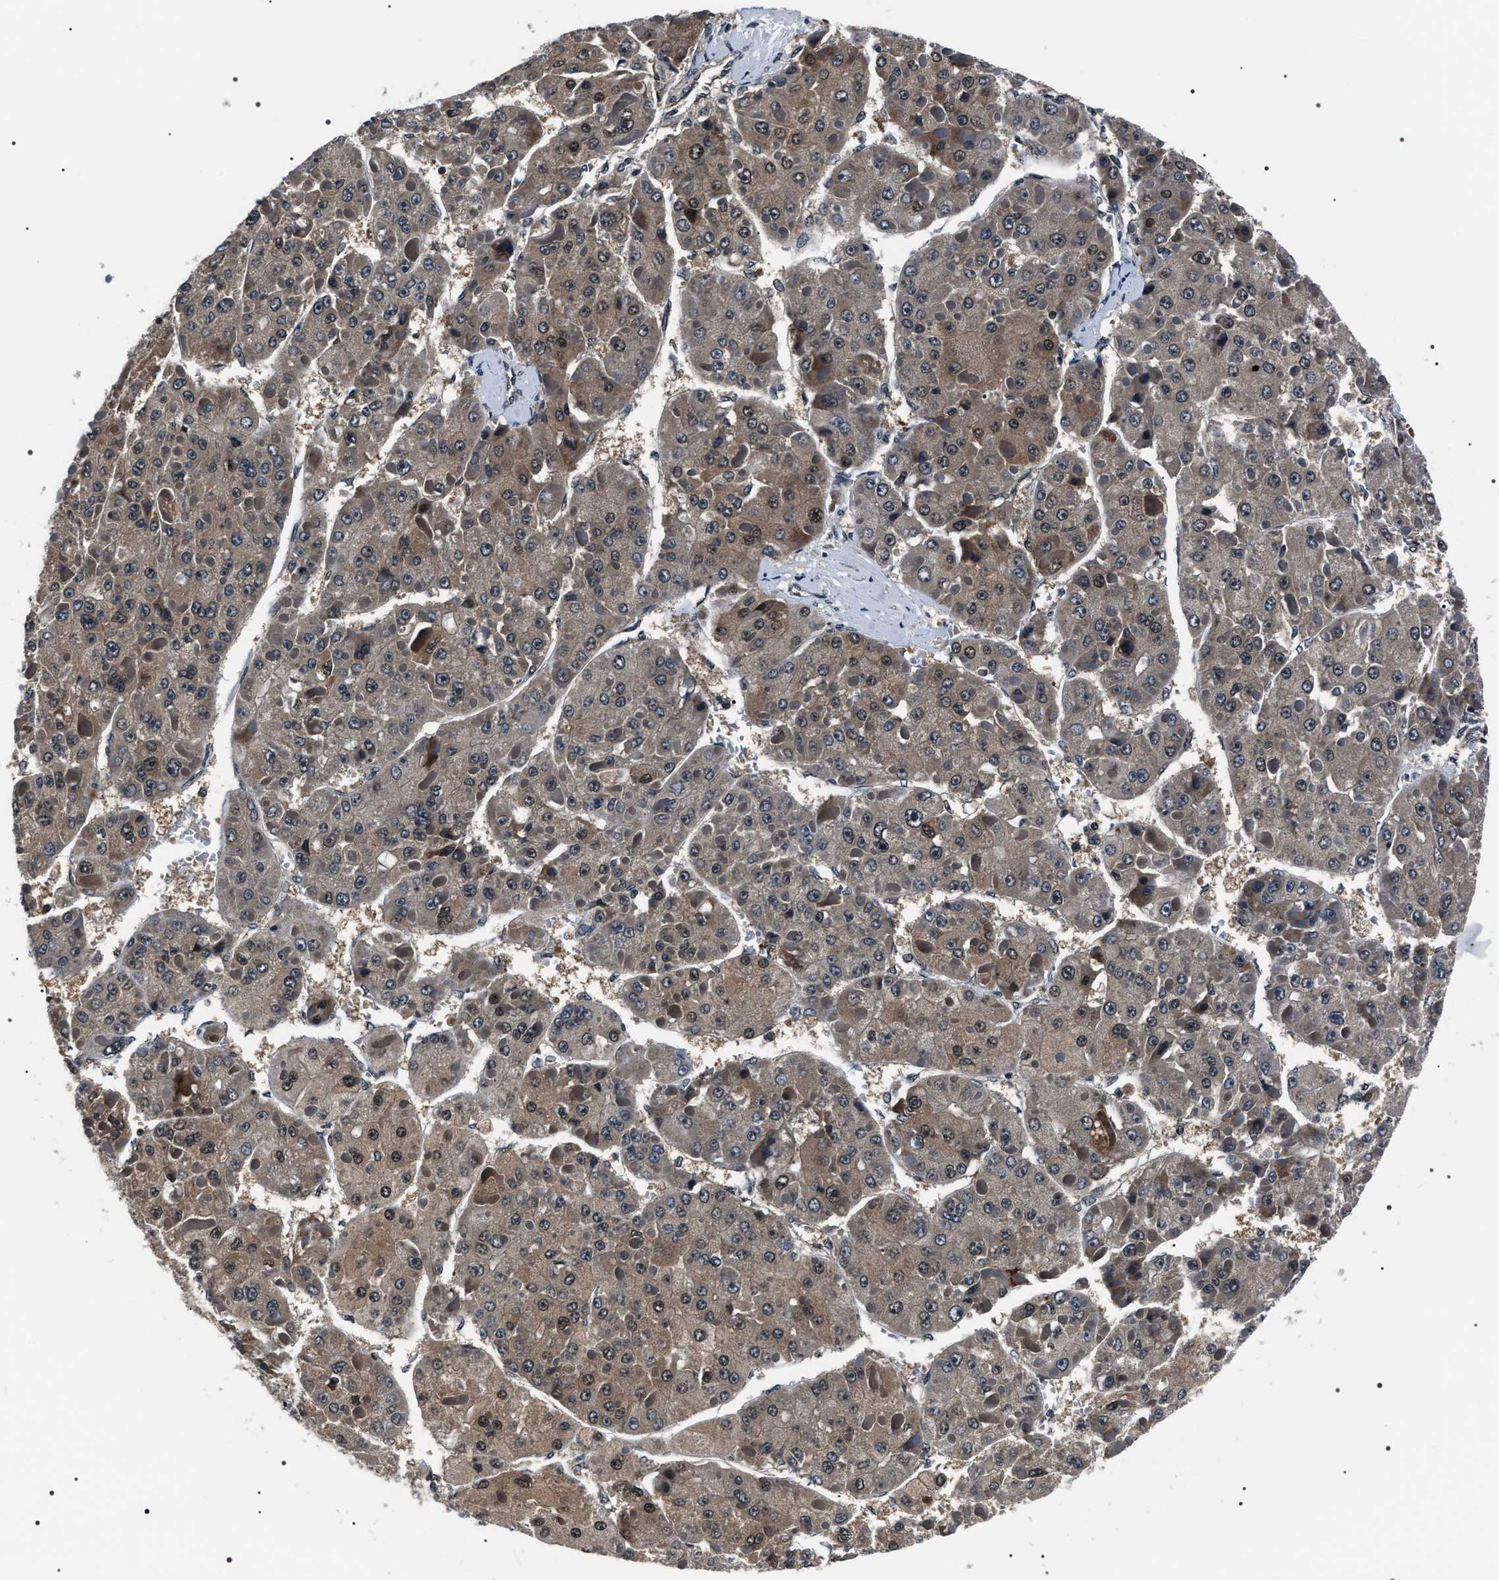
{"staining": {"intensity": "weak", "quantity": ">75%", "location": "cytoplasmic/membranous,nuclear"}, "tissue": "liver cancer", "cell_type": "Tumor cells", "image_type": "cancer", "snomed": [{"axis": "morphology", "description": "Carcinoma, Hepatocellular, NOS"}, {"axis": "topography", "description": "Liver"}], "caption": "This is a micrograph of immunohistochemistry (IHC) staining of liver cancer, which shows weak expression in the cytoplasmic/membranous and nuclear of tumor cells.", "gene": "SIPA1", "patient": {"sex": "female", "age": 73}}